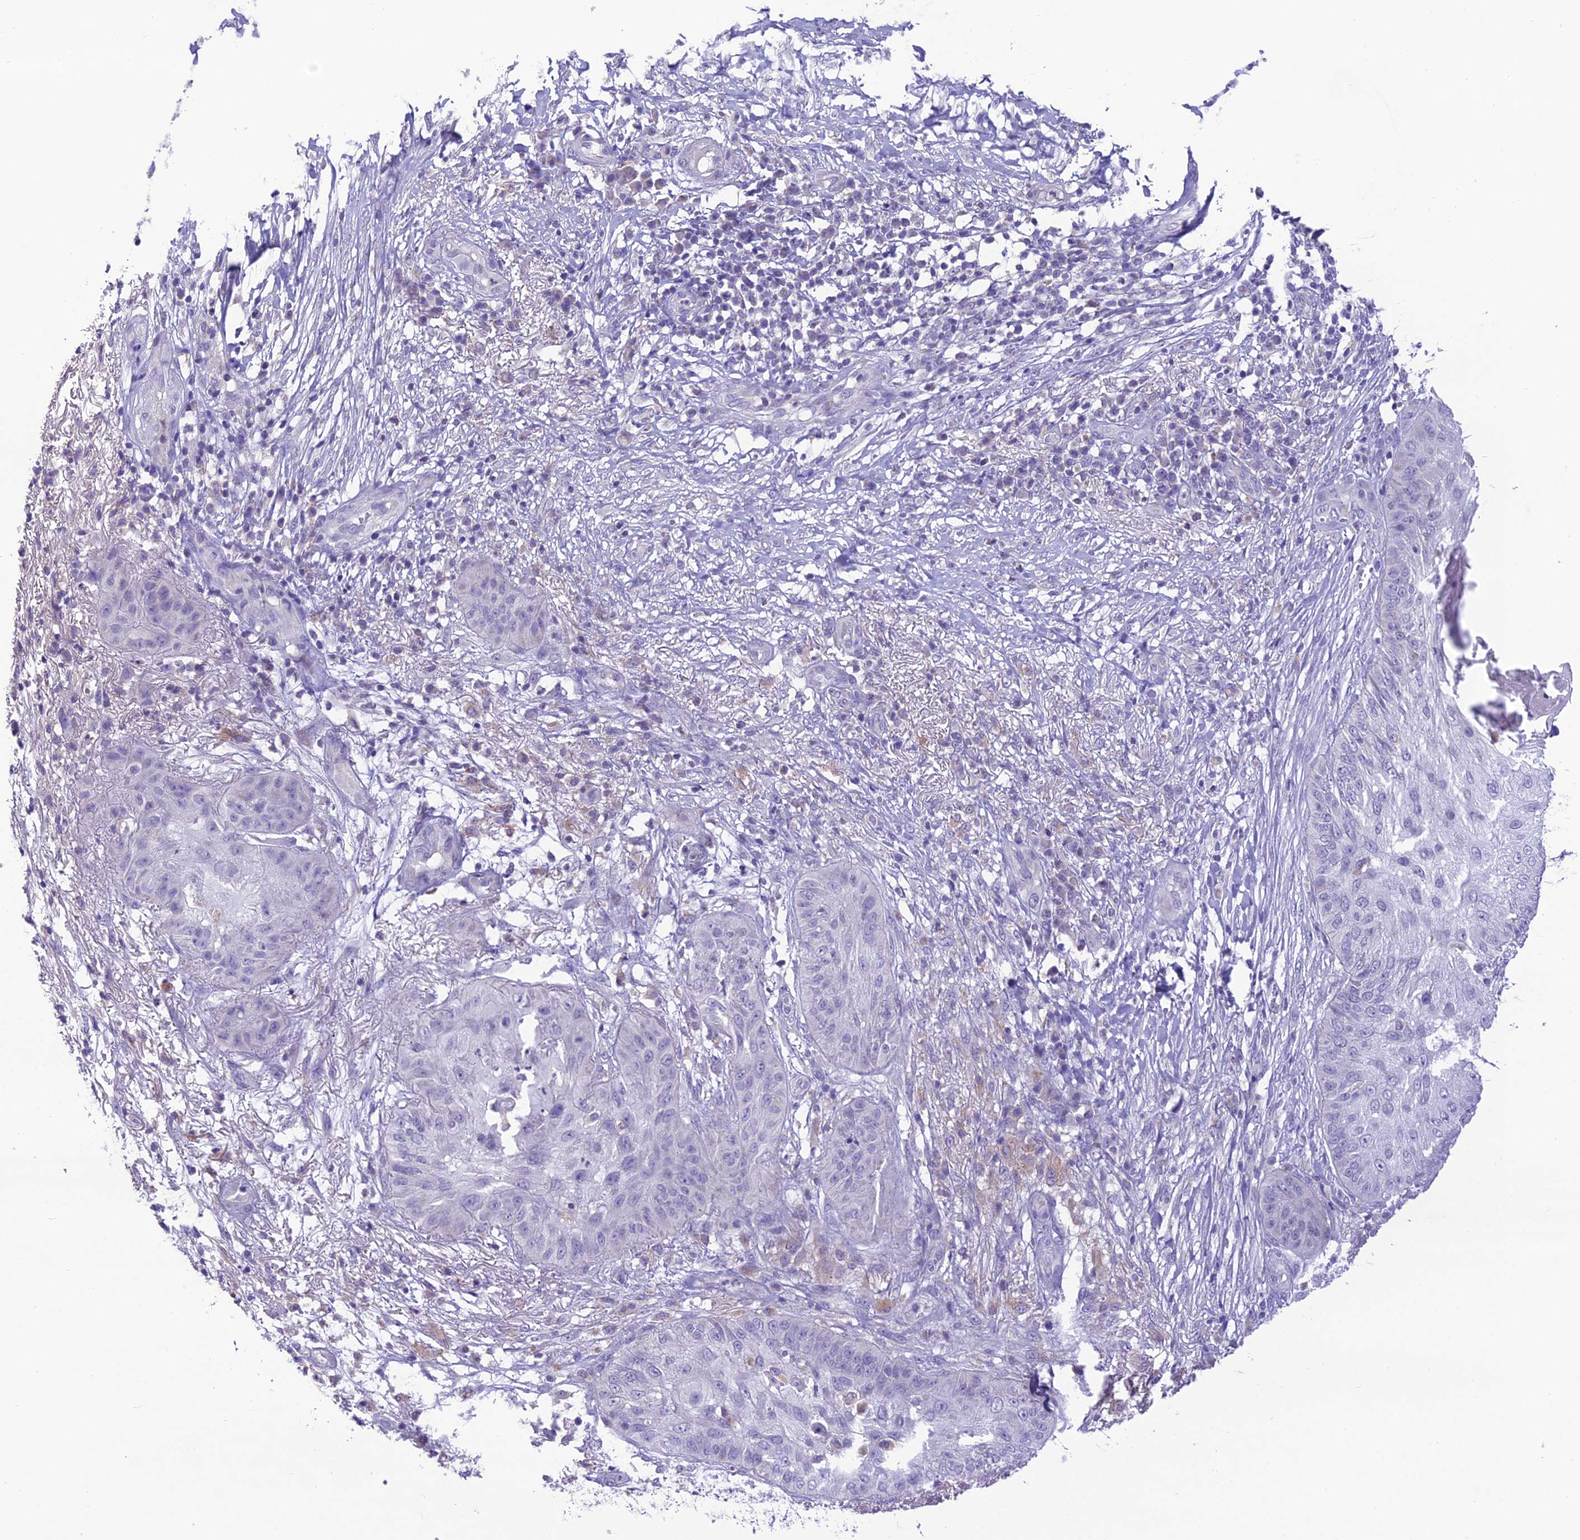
{"staining": {"intensity": "negative", "quantity": "none", "location": "none"}, "tissue": "skin cancer", "cell_type": "Tumor cells", "image_type": "cancer", "snomed": [{"axis": "morphology", "description": "Squamous cell carcinoma, NOS"}, {"axis": "topography", "description": "Skin"}], "caption": "The immunohistochemistry image has no significant staining in tumor cells of squamous cell carcinoma (skin) tissue.", "gene": "MIIP", "patient": {"sex": "male", "age": 70}}